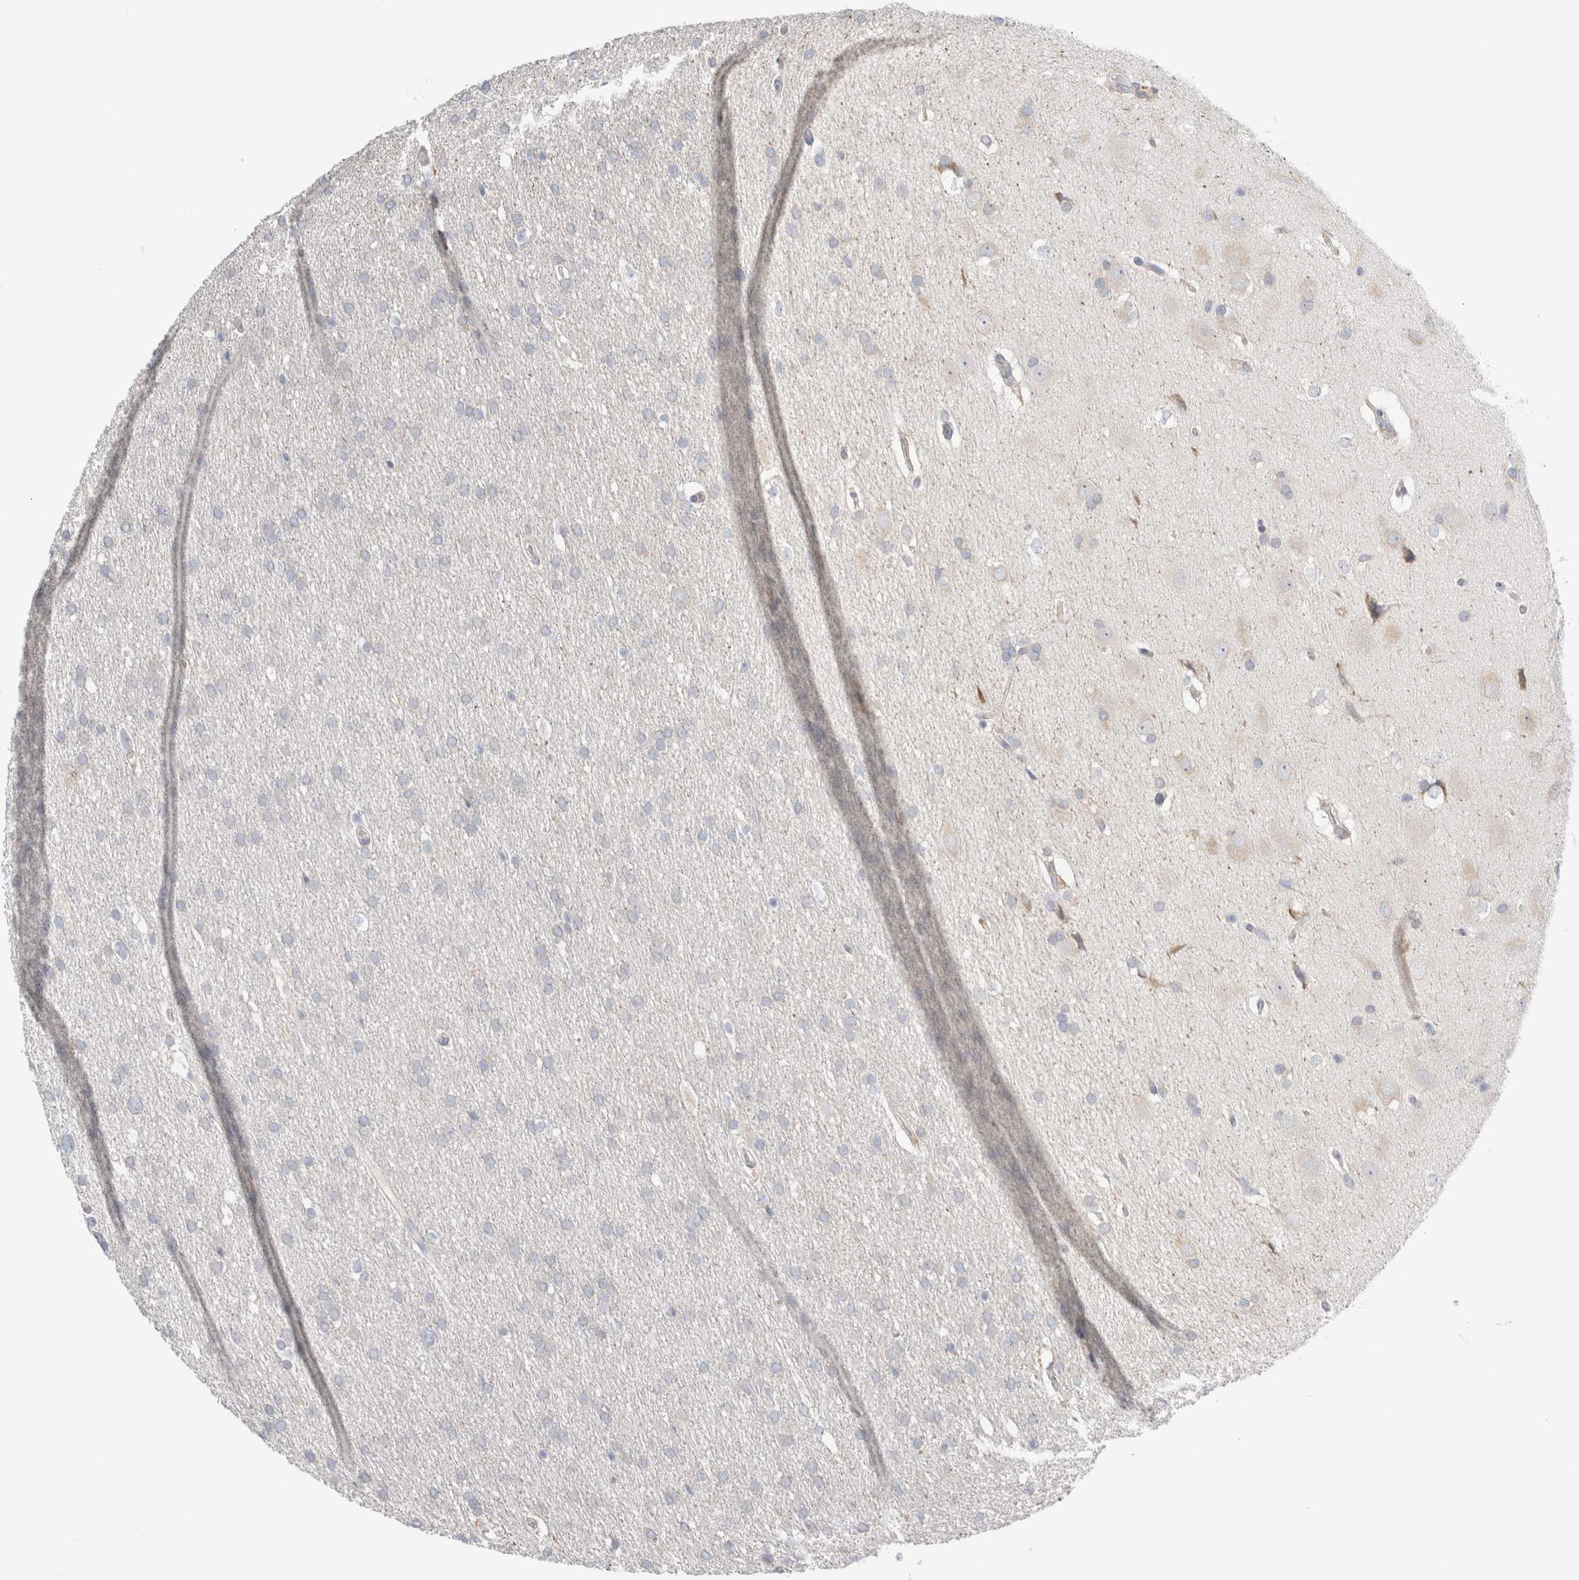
{"staining": {"intensity": "negative", "quantity": "none", "location": "none"}, "tissue": "glioma", "cell_type": "Tumor cells", "image_type": "cancer", "snomed": [{"axis": "morphology", "description": "Glioma, malignant, Low grade"}, {"axis": "topography", "description": "Brain"}], "caption": "Tumor cells are negative for brown protein staining in malignant low-grade glioma.", "gene": "ZNF23", "patient": {"sex": "female", "age": 37}}